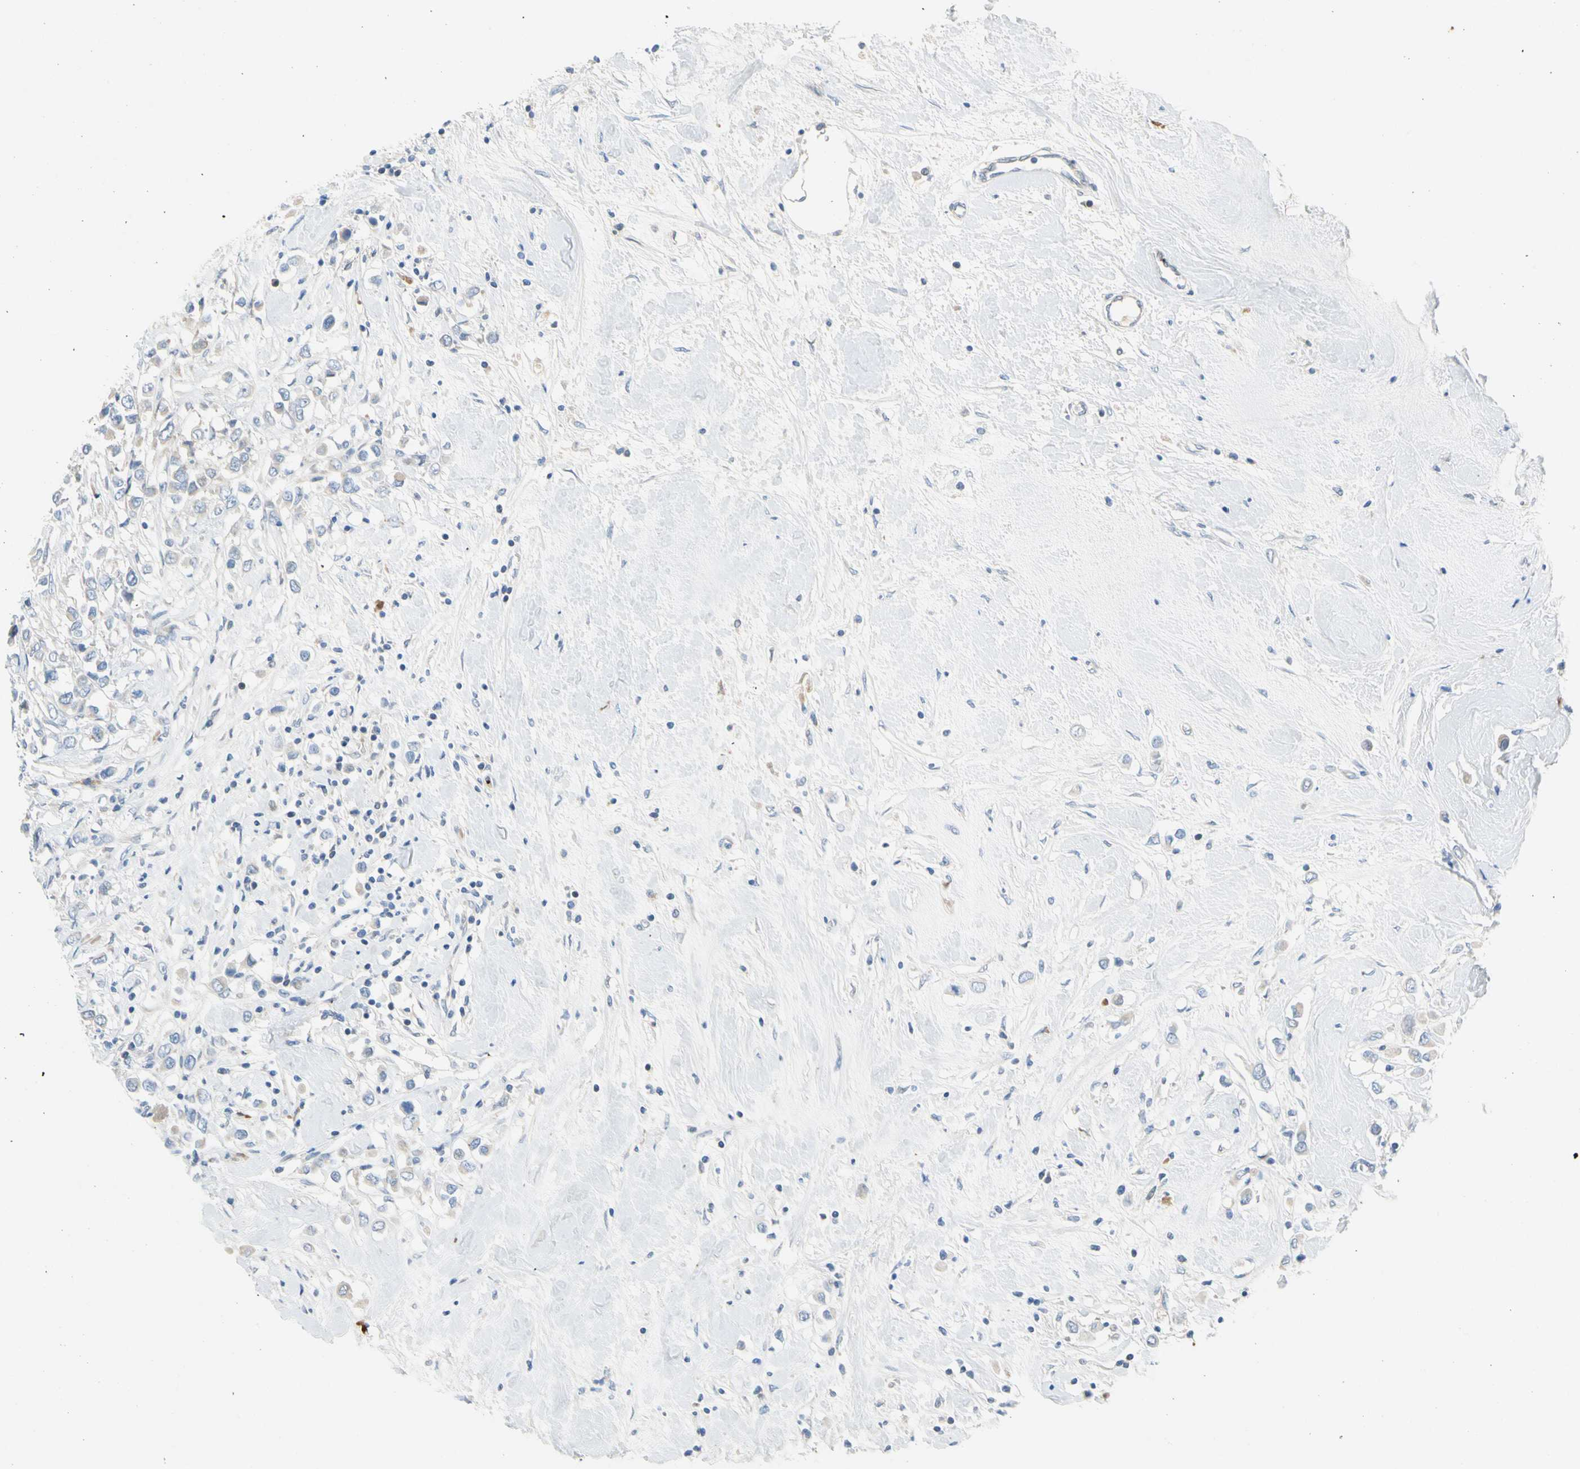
{"staining": {"intensity": "weak", "quantity": "<25%", "location": "cytoplasmic/membranous"}, "tissue": "breast cancer", "cell_type": "Tumor cells", "image_type": "cancer", "snomed": [{"axis": "morphology", "description": "Duct carcinoma"}, {"axis": "topography", "description": "Breast"}], "caption": "Tumor cells are negative for protein expression in human infiltrating ductal carcinoma (breast).", "gene": "PPBP", "patient": {"sex": "female", "age": 61}}